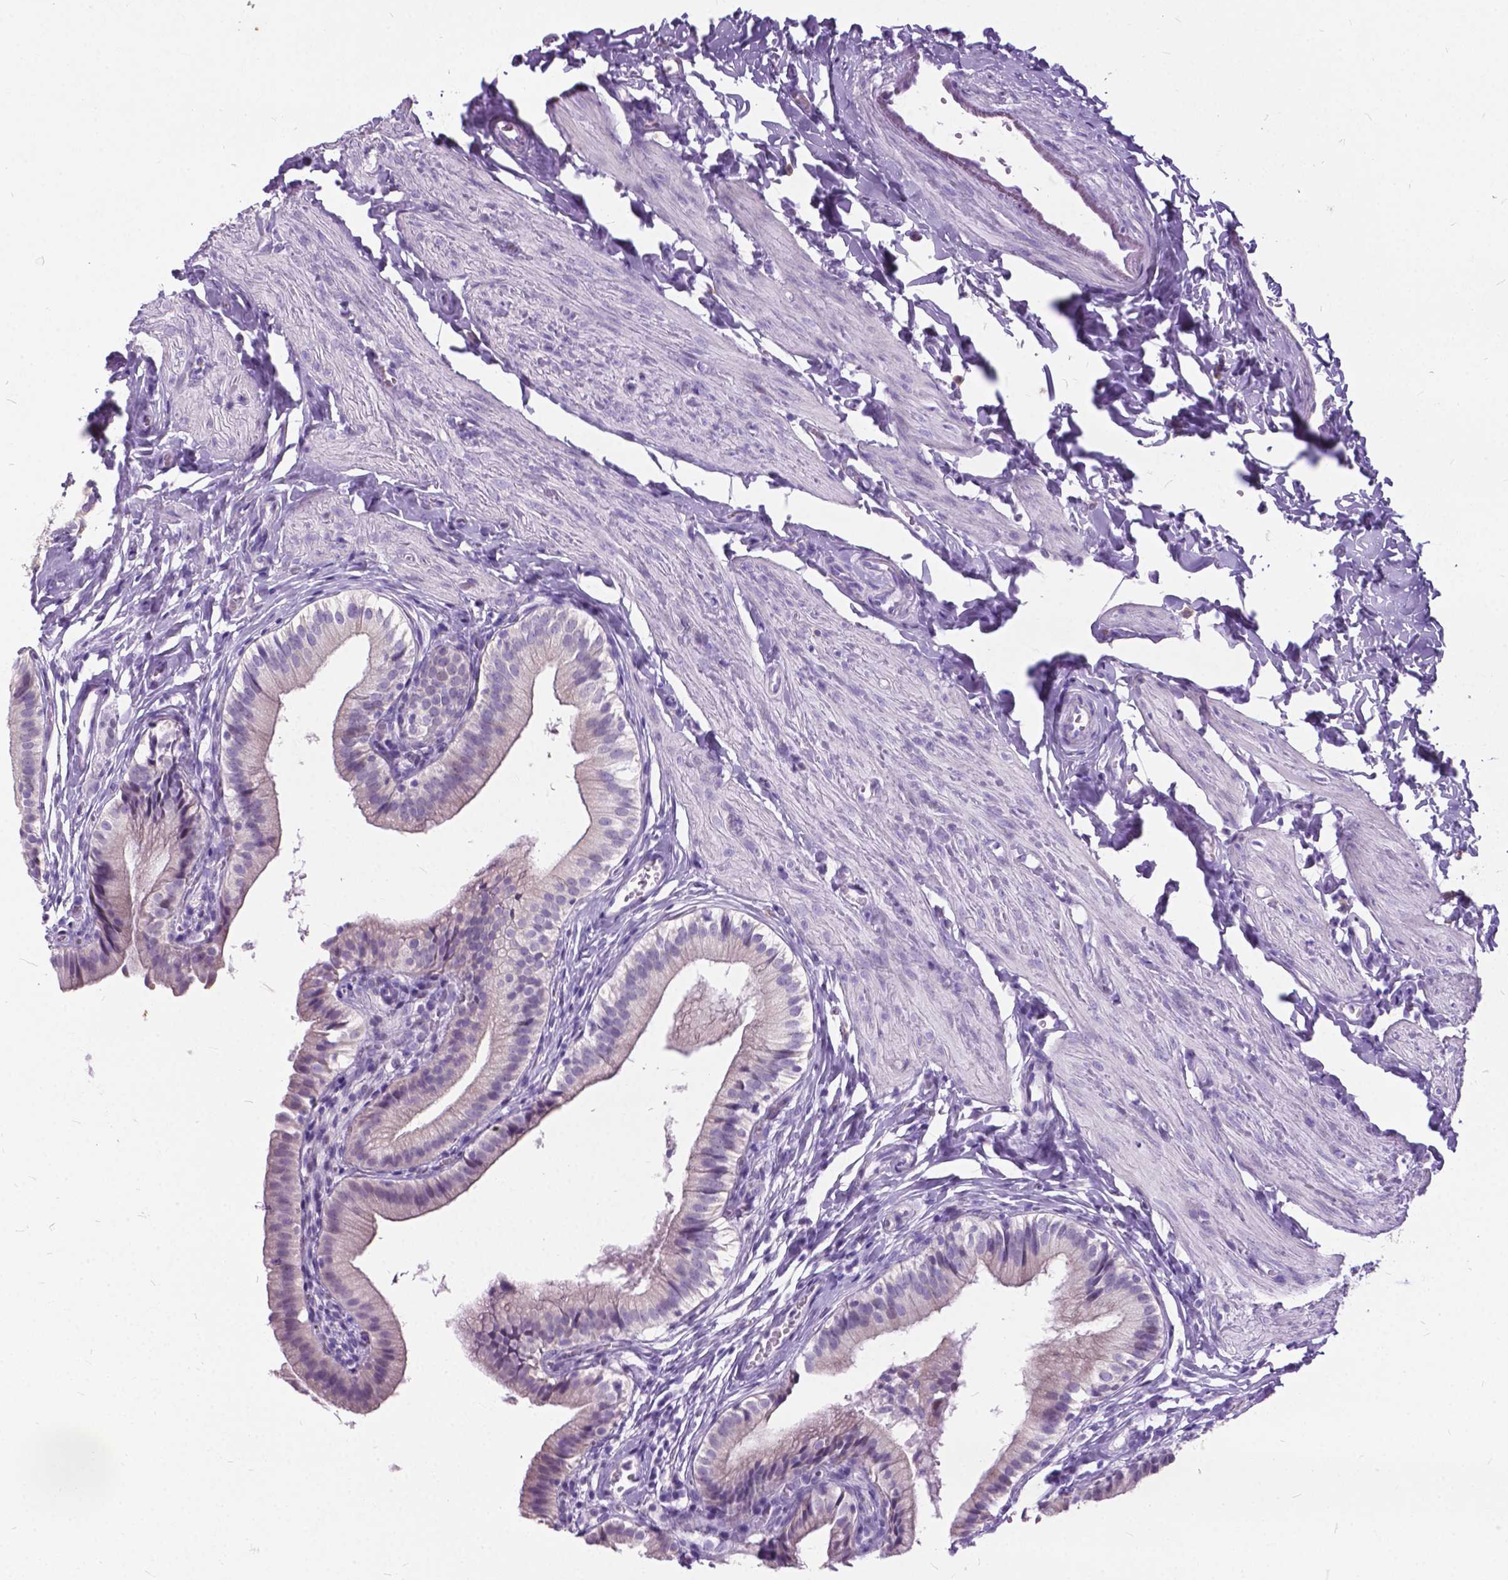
{"staining": {"intensity": "negative", "quantity": "none", "location": "none"}, "tissue": "gallbladder", "cell_type": "Glandular cells", "image_type": "normal", "snomed": [{"axis": "morphology", "description": "Normal tissue, NOS"}, {"axis": "topography", "description": "Gallbladder"}], "caption": "This is an immunohistochemistry image of normal gallbladder. There is no staining in glandular cells.", "gene": "BSND", "patient": {"sex": "female", "age": 47}}